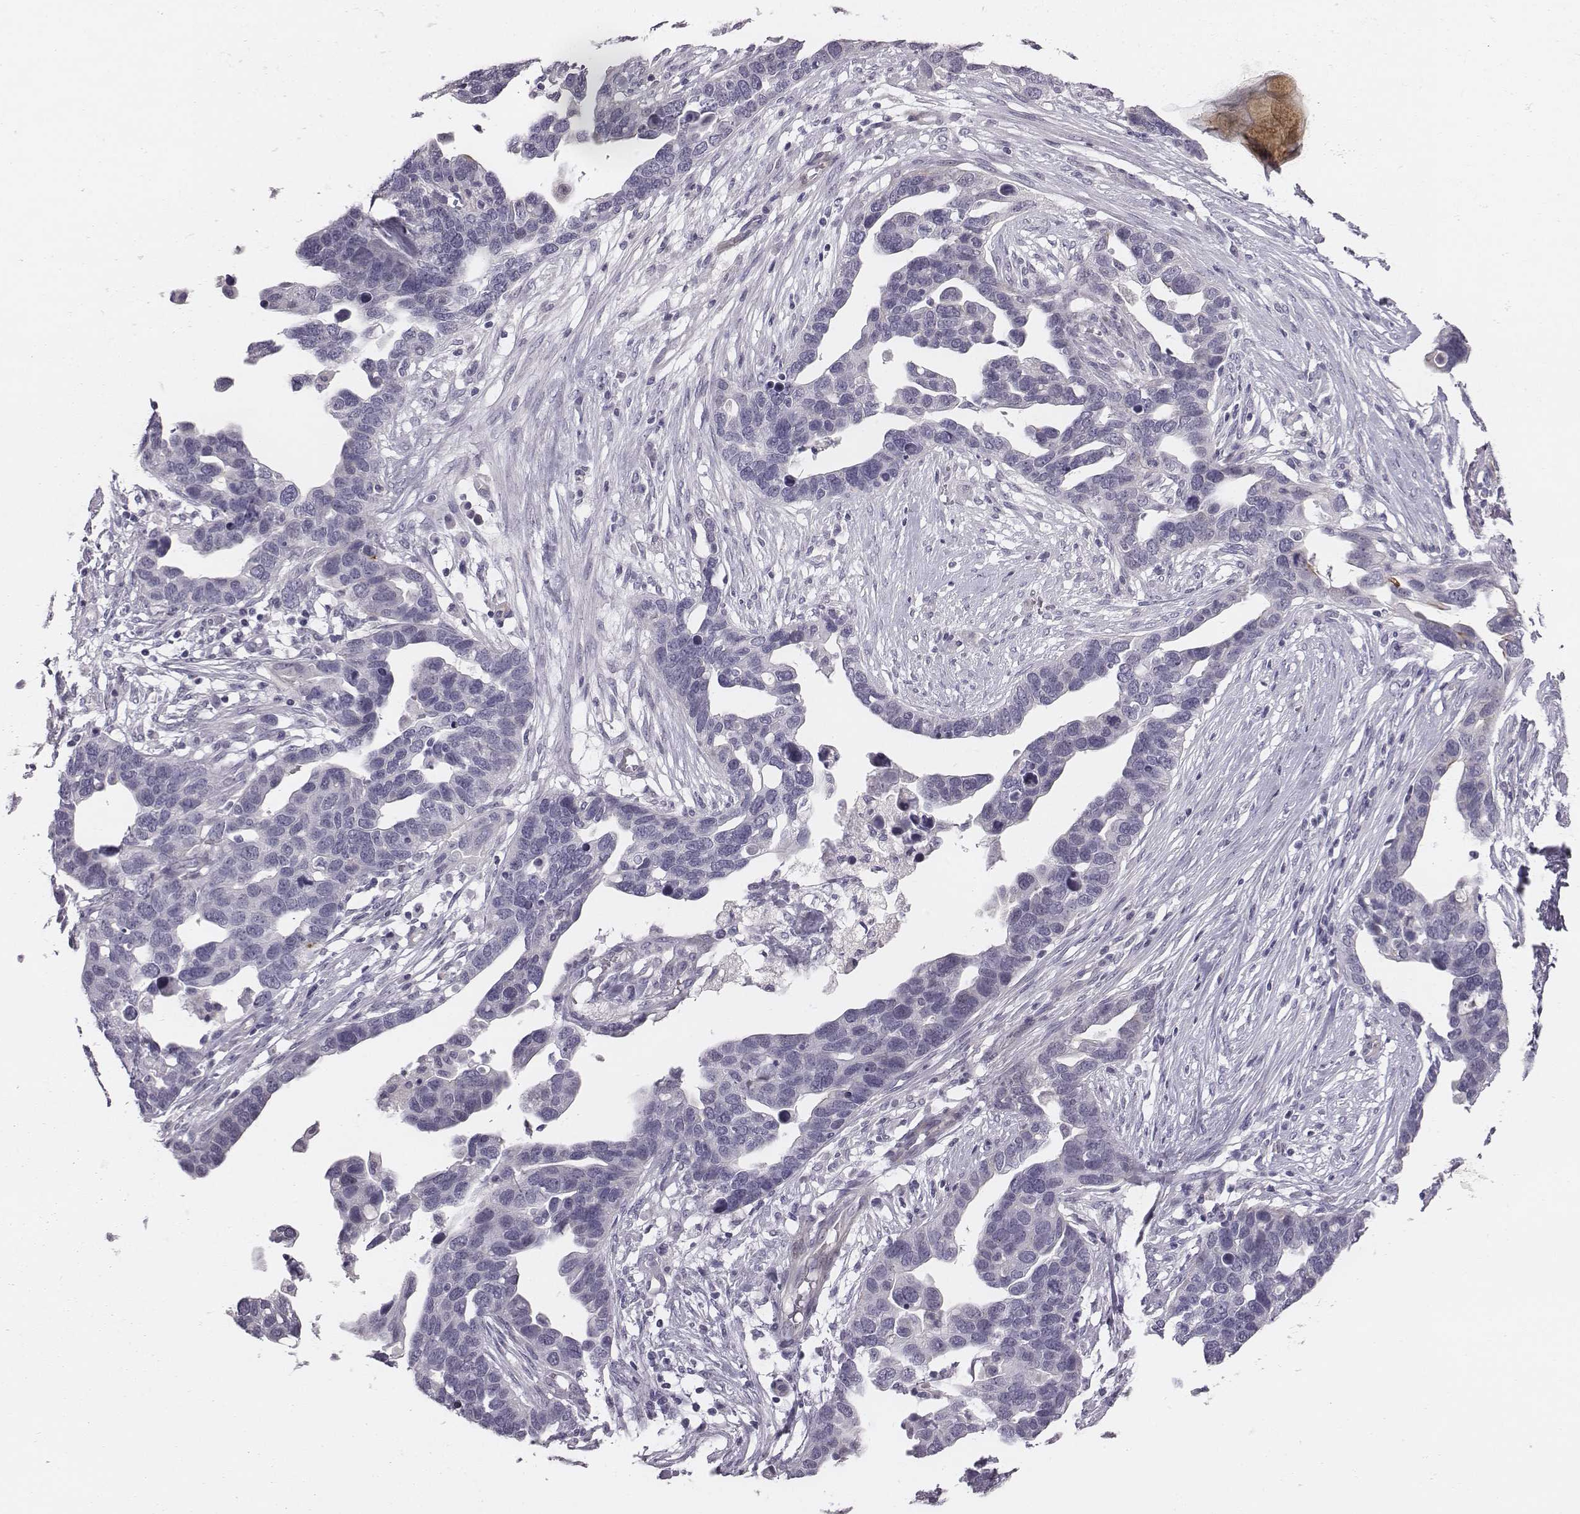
{"staining": {"intensity": "negative", "quantity": "none", "location": "none"}, "tissue": "ovarian cancer", "cell_type": "Tumor cells", "image_type": "cancer", "snomed": [{"axis": "morphology", "description": "Cystadenocarcinoma, serous, NOS"}, {"axis": "topography", "description": "Ovary"}], "caption": "A high-resolution image shows immunohistochemistry (IHC) staining of ovarian serous cystadenocarcinoma, which reveals no significant staining in tumor cells. (DAB immunohistochemistry (IHC) with hematoxylin counter stain).", "gene": "CACNG4", "patient": {"sex": "female", "age": 54}}